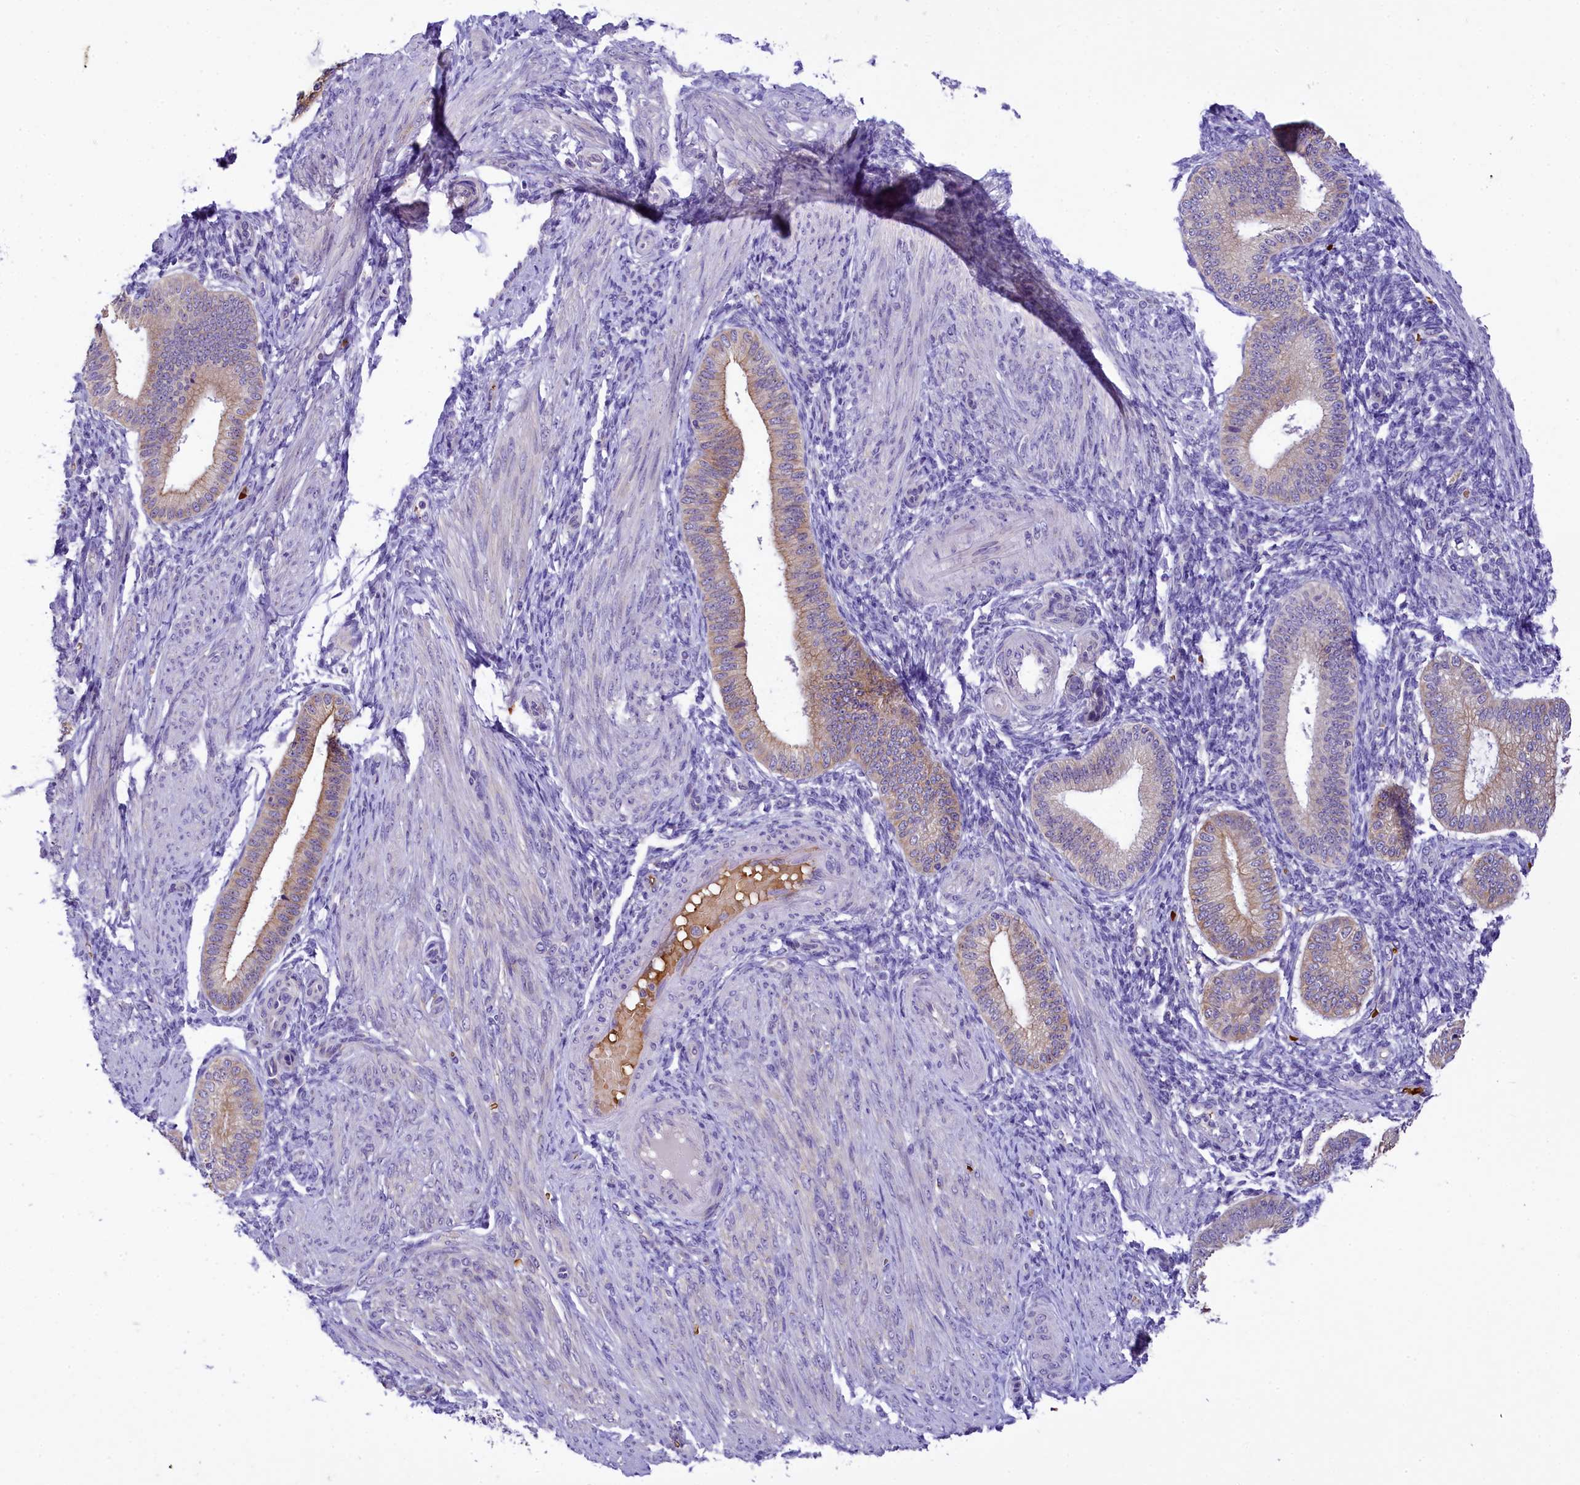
{"staining": {"intensity": "weak", "quantity": "<25%", "location": "cytoplasmic/membranous"}, "tissue": "endometrium", "cell_type": "Cells in endometrial stroma", "image_type": "normal", "snomed": [{"axis": "morphology", "description": "Normal tissue, NOS"}, {"axis": "topography", "description": "Endometrium"}], "caption": "Immunohistochemistry (IHC) image of normal endometrium stained for a protein (brown), which demonstrates no expression in cells in endometrial stroma.", "gene": "LARP4", "patient": {"sex": "female", "age": 39}}